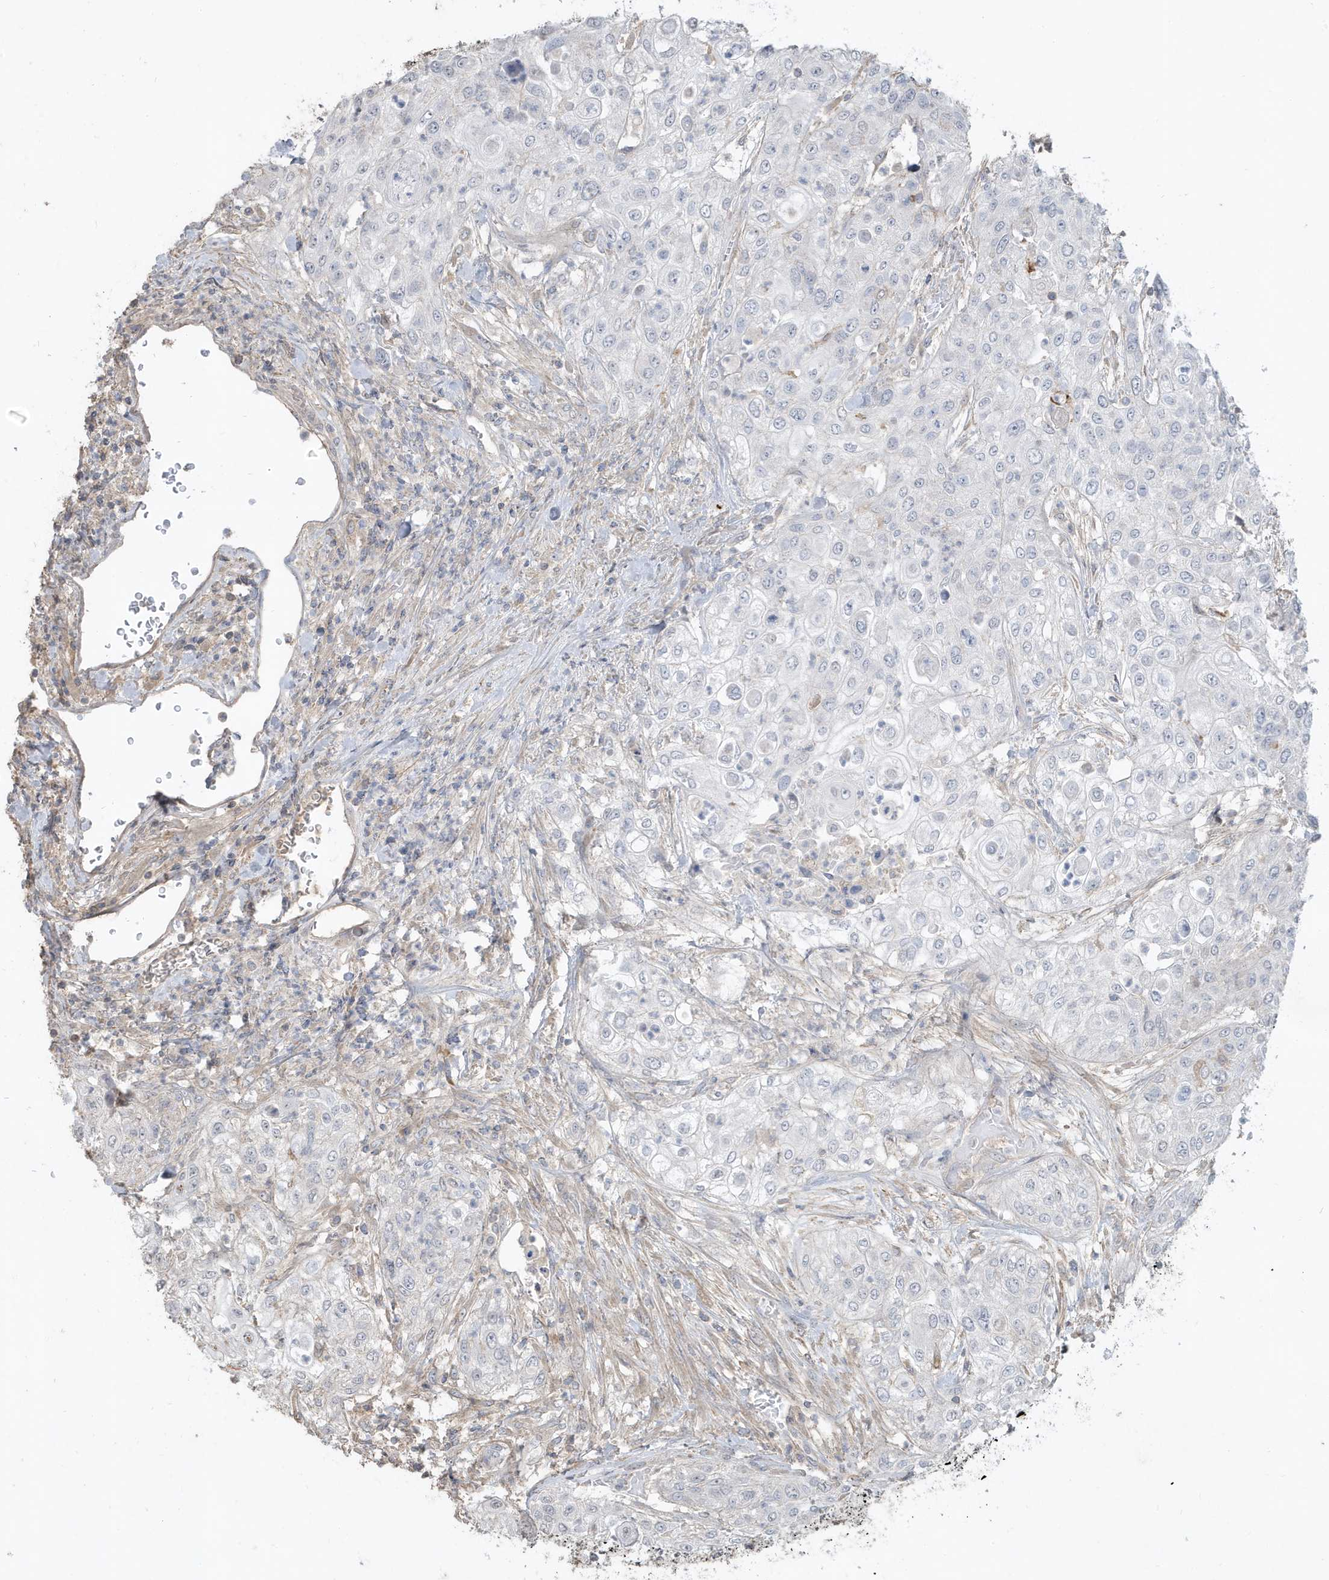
{"staining": {"intensity": "negative", "quantity": "none", "location": "none"}, "tissue": "urothelial cancer", "cell_type": "Tumor cells", "image_type": "cancer", "snomed": [{"axis": "morphology", "description": "Urothelial carcinoma, High grade"}, {"axis": "topography", "description": "Urinary bladder"}], "caption": "High power microscopy photomicrograph of an immunohistochemistry (IHC) histopathology image of urothelial cancer, revealing no significant expression in tumor cells.", "gene": "PRRT3", "patient": {"sex": "female", "age": 79}}